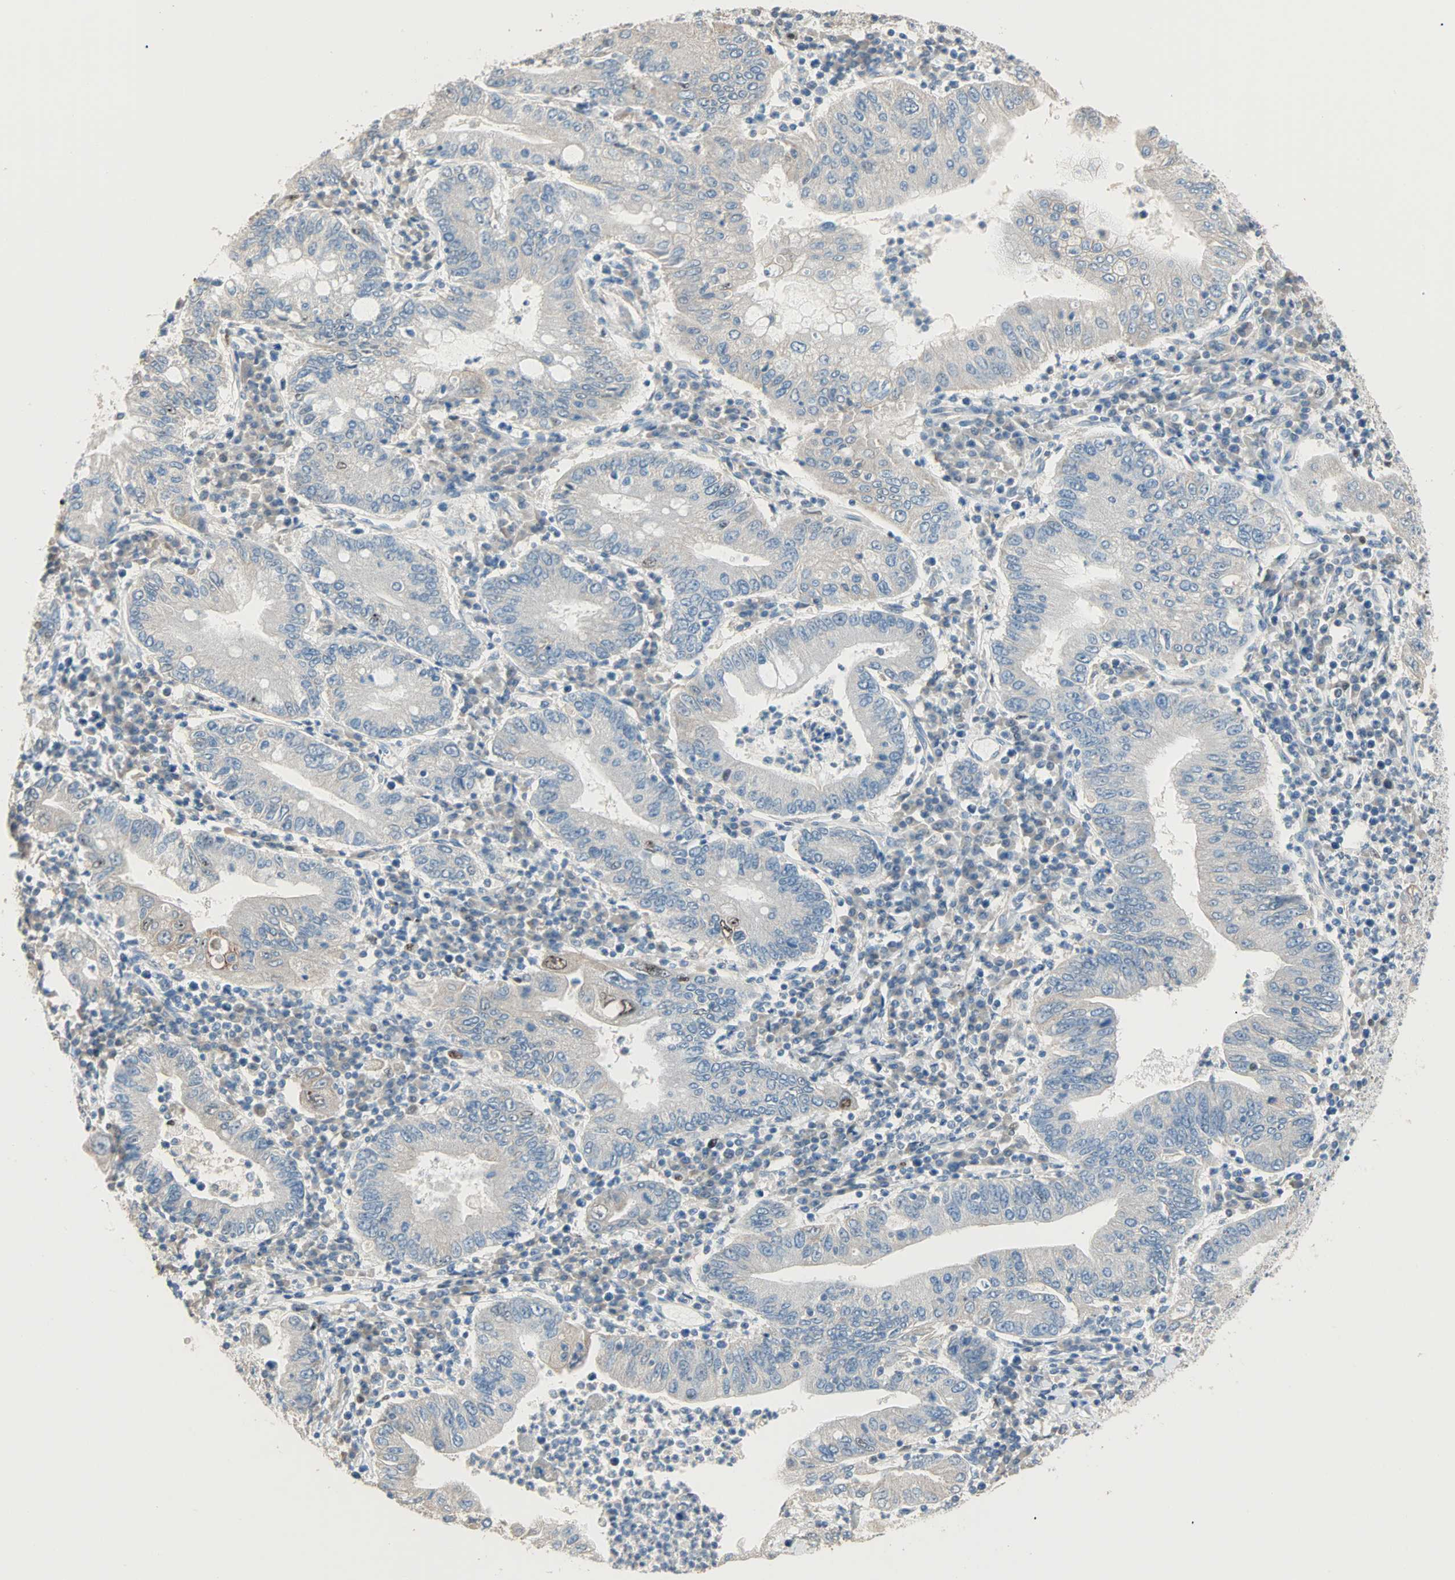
{"staining": {"intensity": "negative", "quantity": "none", "location": "none"}, "tissue": "stomach cancer", "cell_type": "Tumor cells", "image_type": "cancer", "snomed": [{"axis": "morphology", "description": "Normal tissue, NOS"}, {"axis": "morphology", "description": "Adenocarcinoma, NOS"}, {"axis": "topography", "description": "Esophagus"}, {"axis": "topography", "description": "Stomach, upper"}, {"axis": "topography", "description": "Peripheral nerve tissue"}], "caption": "A photomicrograph of human stomach adenocarcinoma is negative for staining in tumor cells.", "gene": "ACVRL1", "patient": {"sex": "male", "age": 62}}